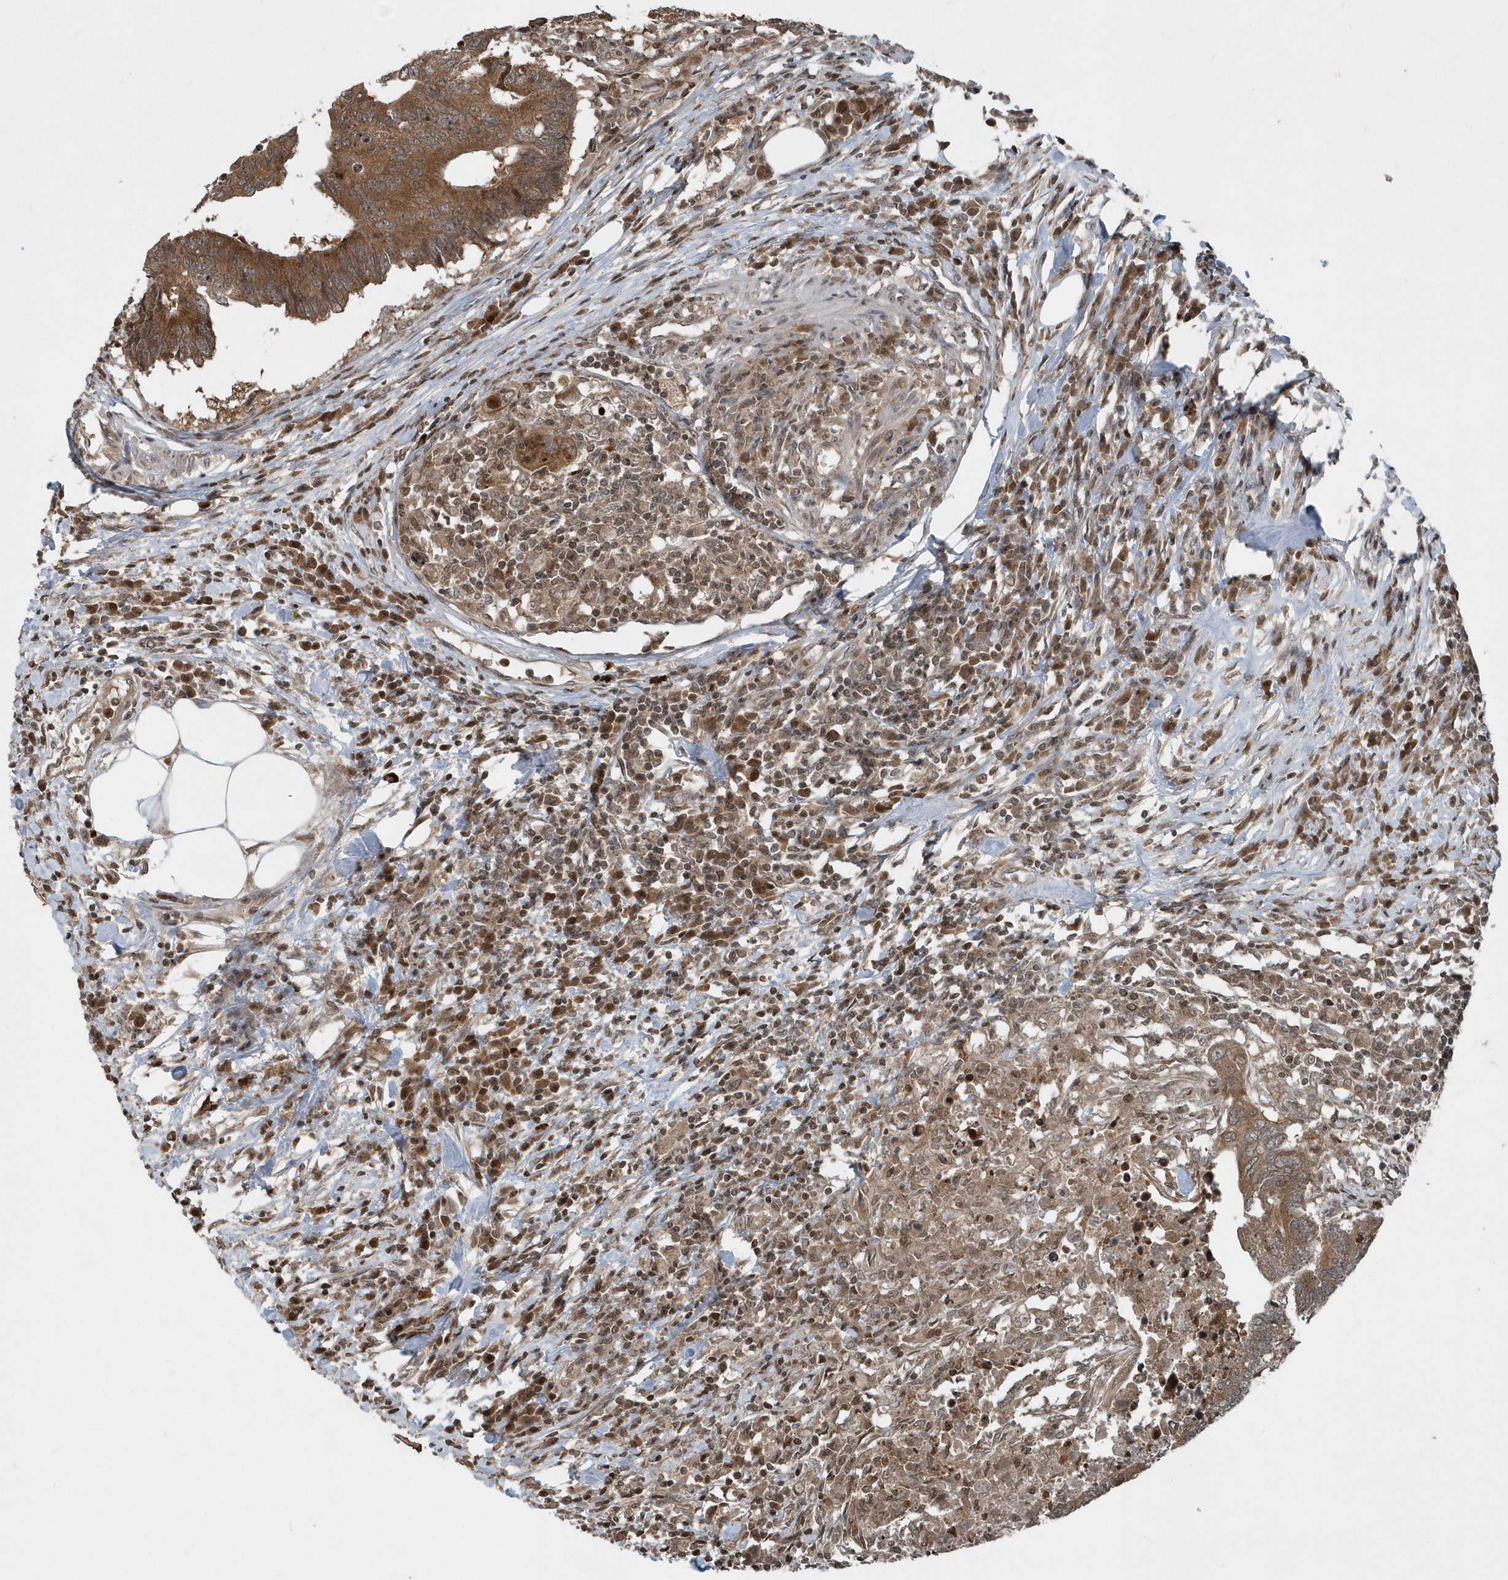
{"staining": {"intensity": "moderate", "quantity": ">75%", "location": "cytoplasmic/membranous"}, "tissue": "colorectal cancer", "cell_type": "Tumor cells", "image_type": "cancer", "snomed": [{"axis": "morphology", "description": "Adenocarcinoma, NOS"}, {"axis": "topography", "description": "Colon"}], "caption": "Adenocarcinoma (colorectal) stained for a protein reveals moderate cytoplasmic/membranous positivity in tumor cells.", "gene": "EIF2B1", "patient": {"sex": "male", "age": 71}}